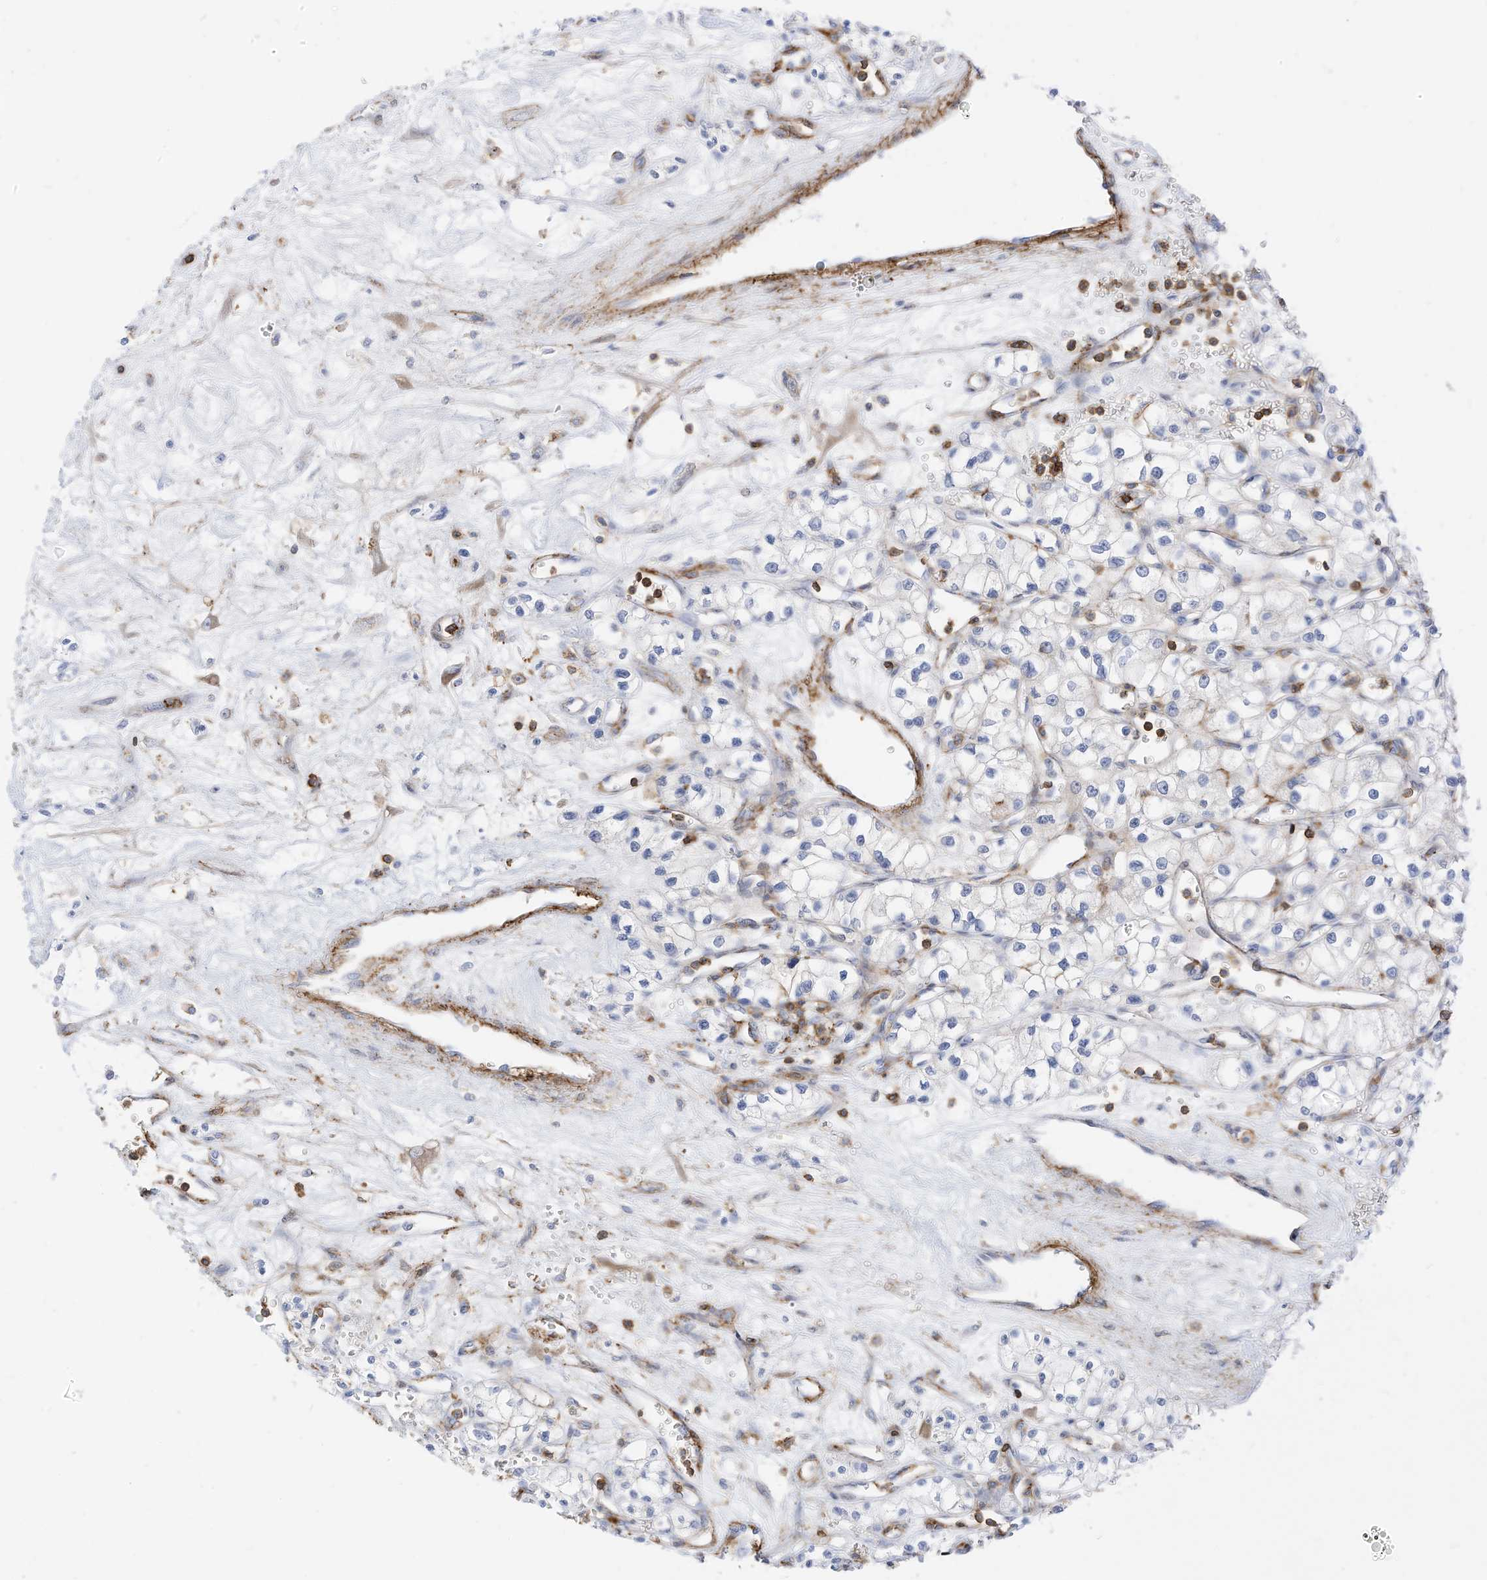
{"staining": {"intensity": "negative", "quantity": "none", "location": "none"}, "tissue": "renal cancer", "cell_type": "Tumor cells", "image_type": "cancer", "snomed": [{"axis": "morphology", "description": "Adenocarcinoma, NOS"}, {"axis": "topography", "description": "Kidney"}], "caption": "This is an immunohistochemistry (IHC) histopathology image of renal cancer (adenocarcinoma). There is no staining in tumor cells.", "gene": "TXNDC9", "patient": {"sex": "male", "age": 59}}